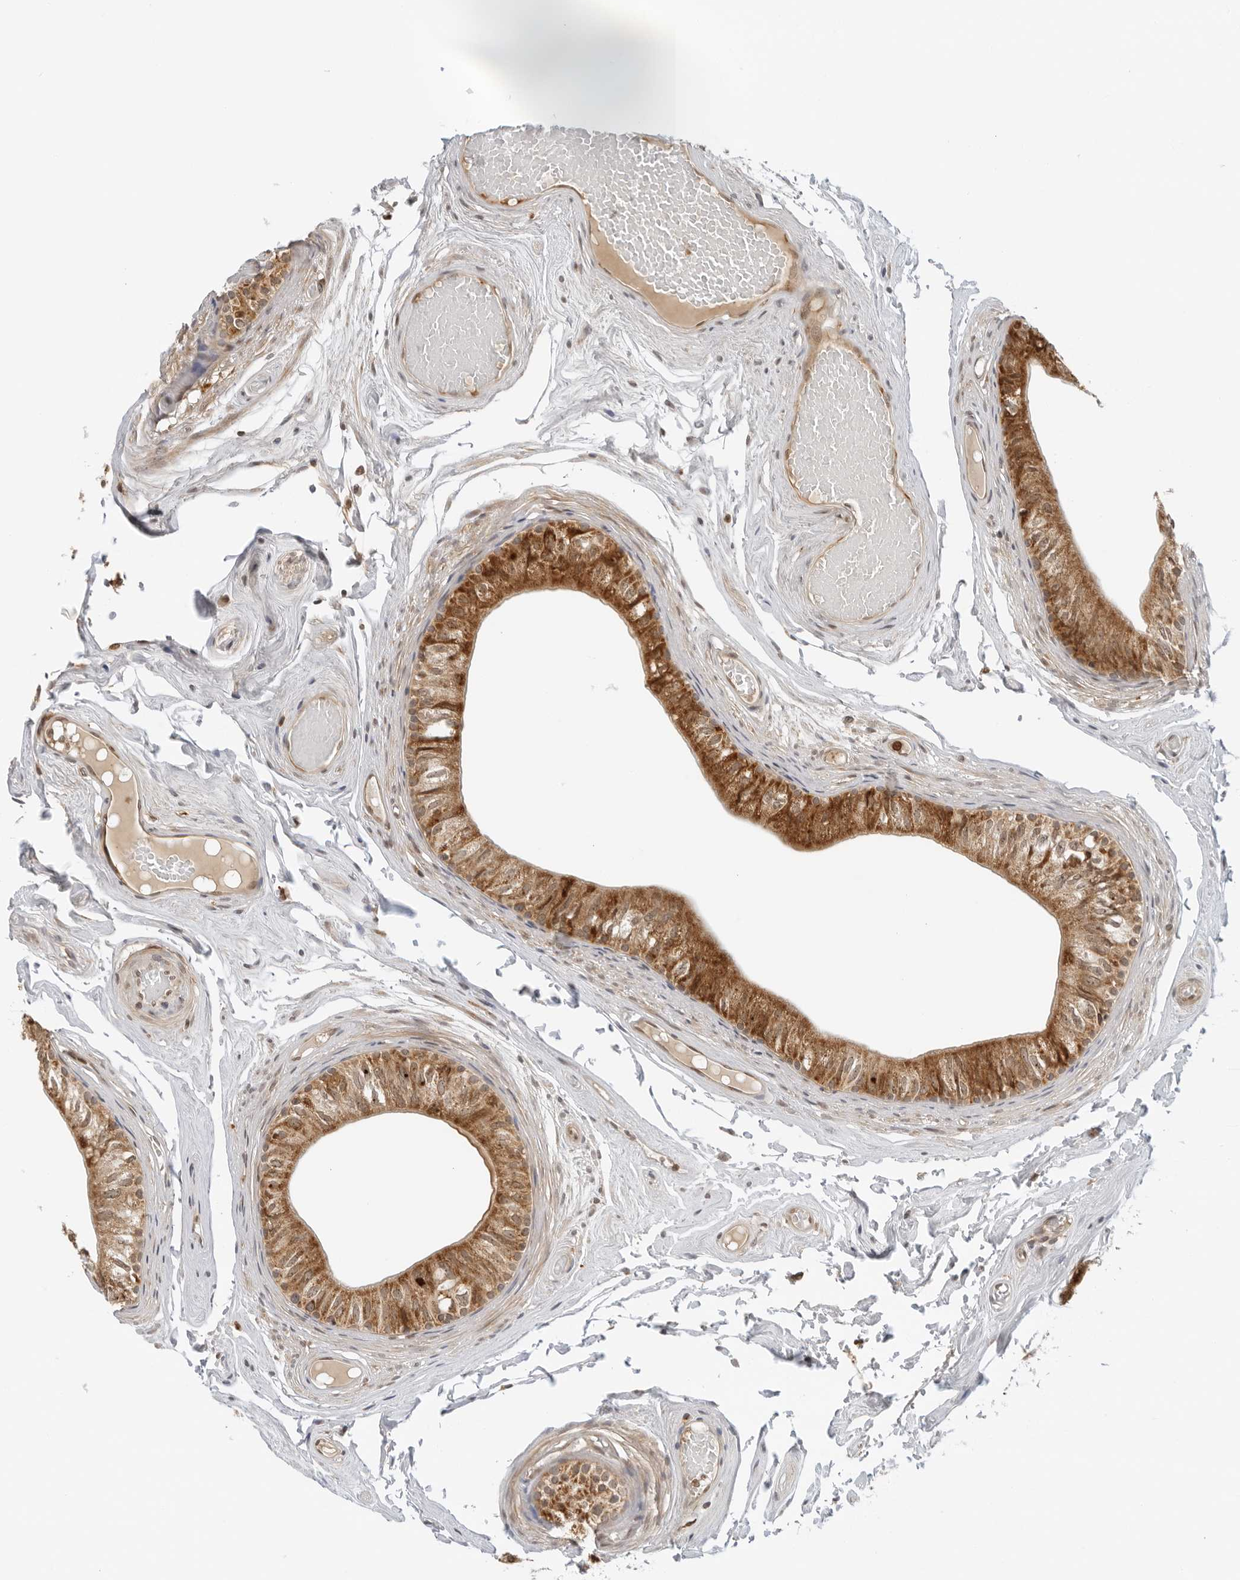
{"staining": {"intensity": "moderate", "quantity": ">75%", "location": "cytoplasmic/membranous"}, "tissue": "epididymis", "cell_type": "Glandular cells", "image_type": "normal", "snomed": [{"axis": "morphology", "description": "Normal tissue, NOS"}, {"axis": "topography", "description": "Epididymis"}], "caption": "Epididymis stained for a protein (brown) exhibits moderate cytoplasmic/membranous positive positivity in about >75% of glandular cells.", "gene": "RC3H1", "patient": {"sex": "male", "age": 79}}